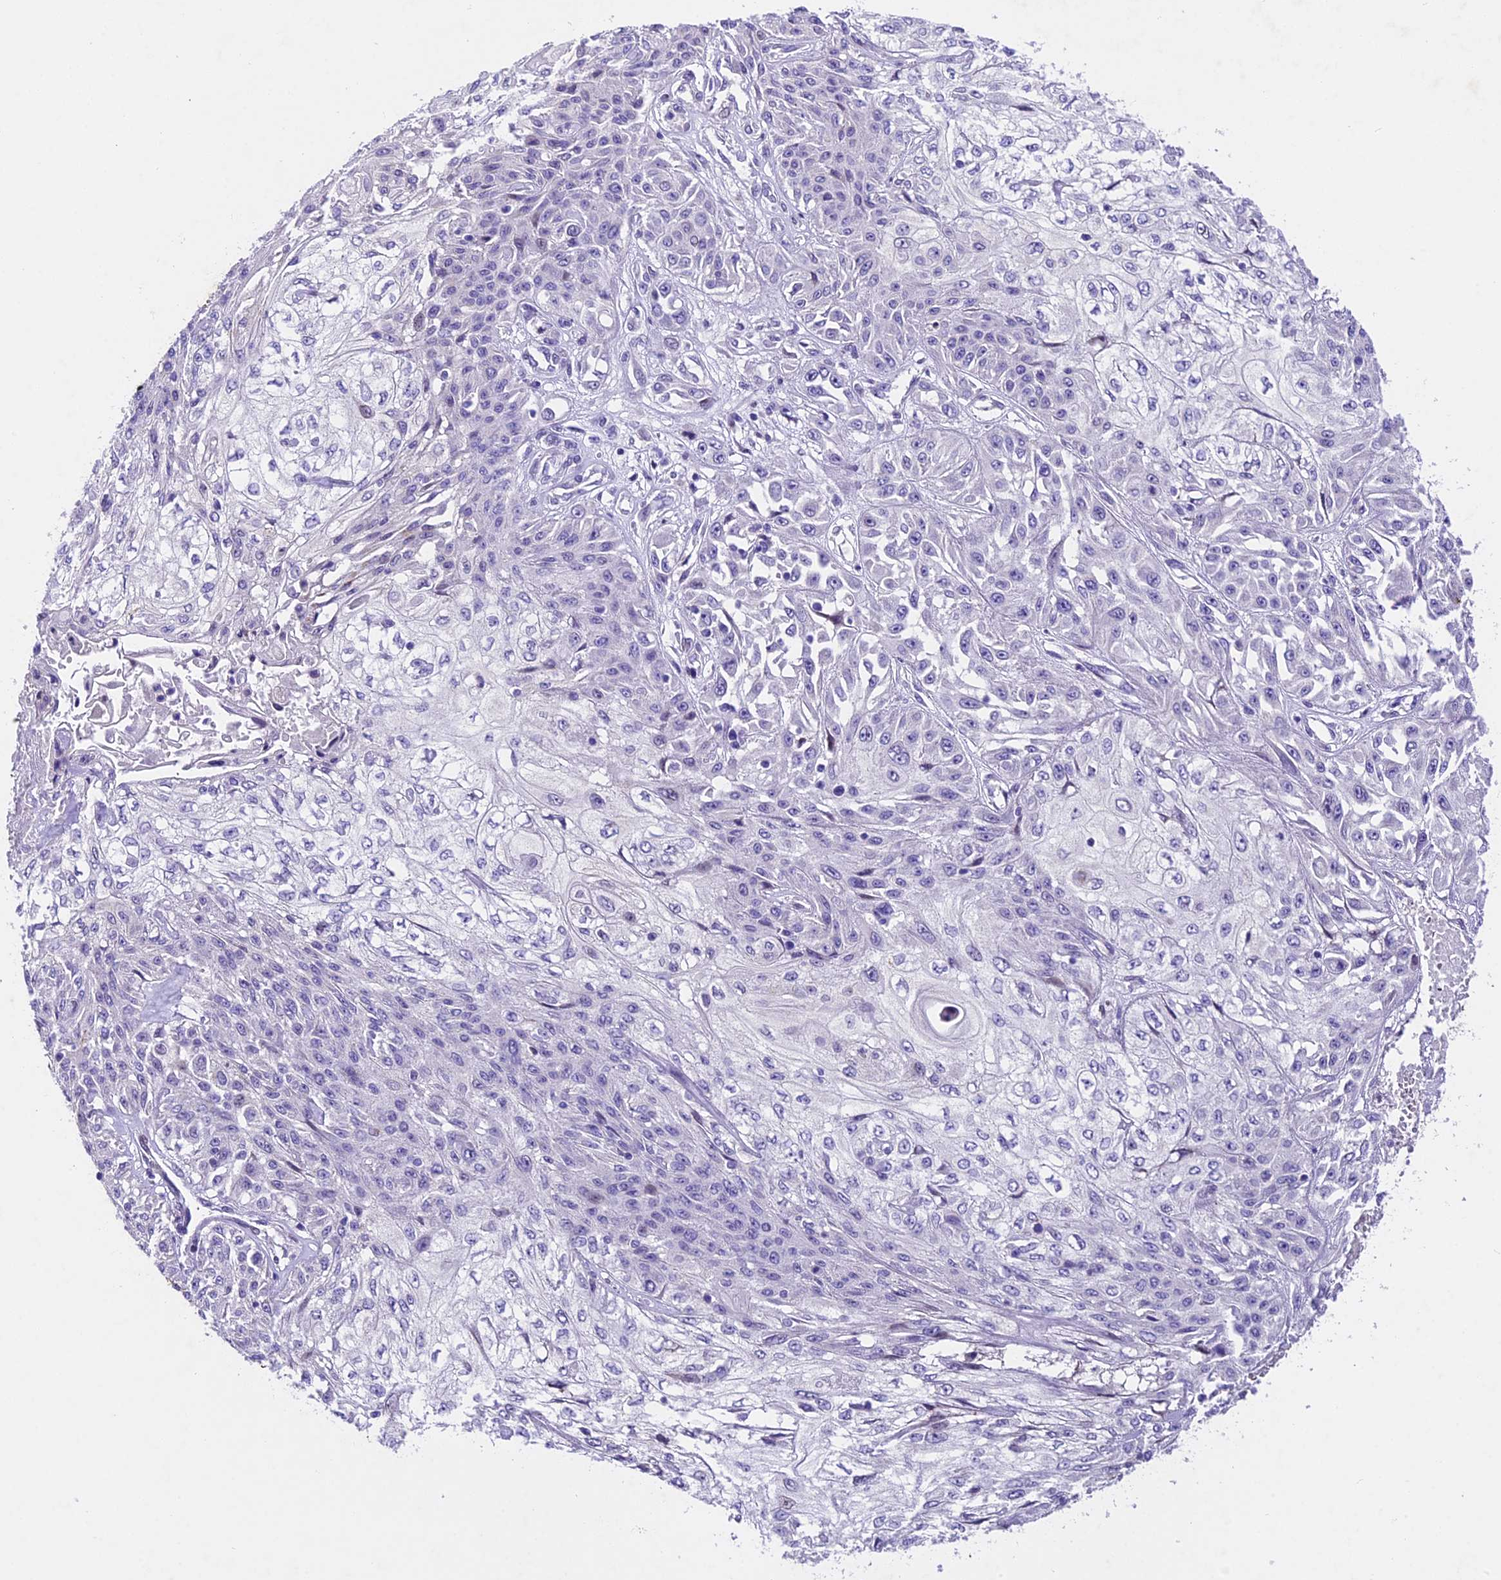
{"staining": {"intensity": "negative", "quantity": "none", "location": "none"}, "tissue": "skin cancer", "cell_type": "Tumor cells", "image_type": "cancer", "snomed": [{"axis": "morphology", "description": "Squamous cell carcinoma, NOS"}, {"axis": "morphology", "description": "Squamous cell carcinoma, metastatic, NOS"}, {"axis": "topography", "description": "Skin"}, {"axis": "topography", "description": "Lymph node"}], "caption": "This photomicrograph is of skin squamous cell carcinoma stained with immunohistochemistry to label a protein in brown with the nuclei are counter-stained blue. There is no staining in tumor cells. Brightfield microscopy of immunohistochemistry (IHC) stained with DAB (3,3'-diaminobenzidine) (brown) and hematoxylin (blue), captured at high magnification.", "gene": "IFT140", "patient": {"sex": "male", "age": 75}}